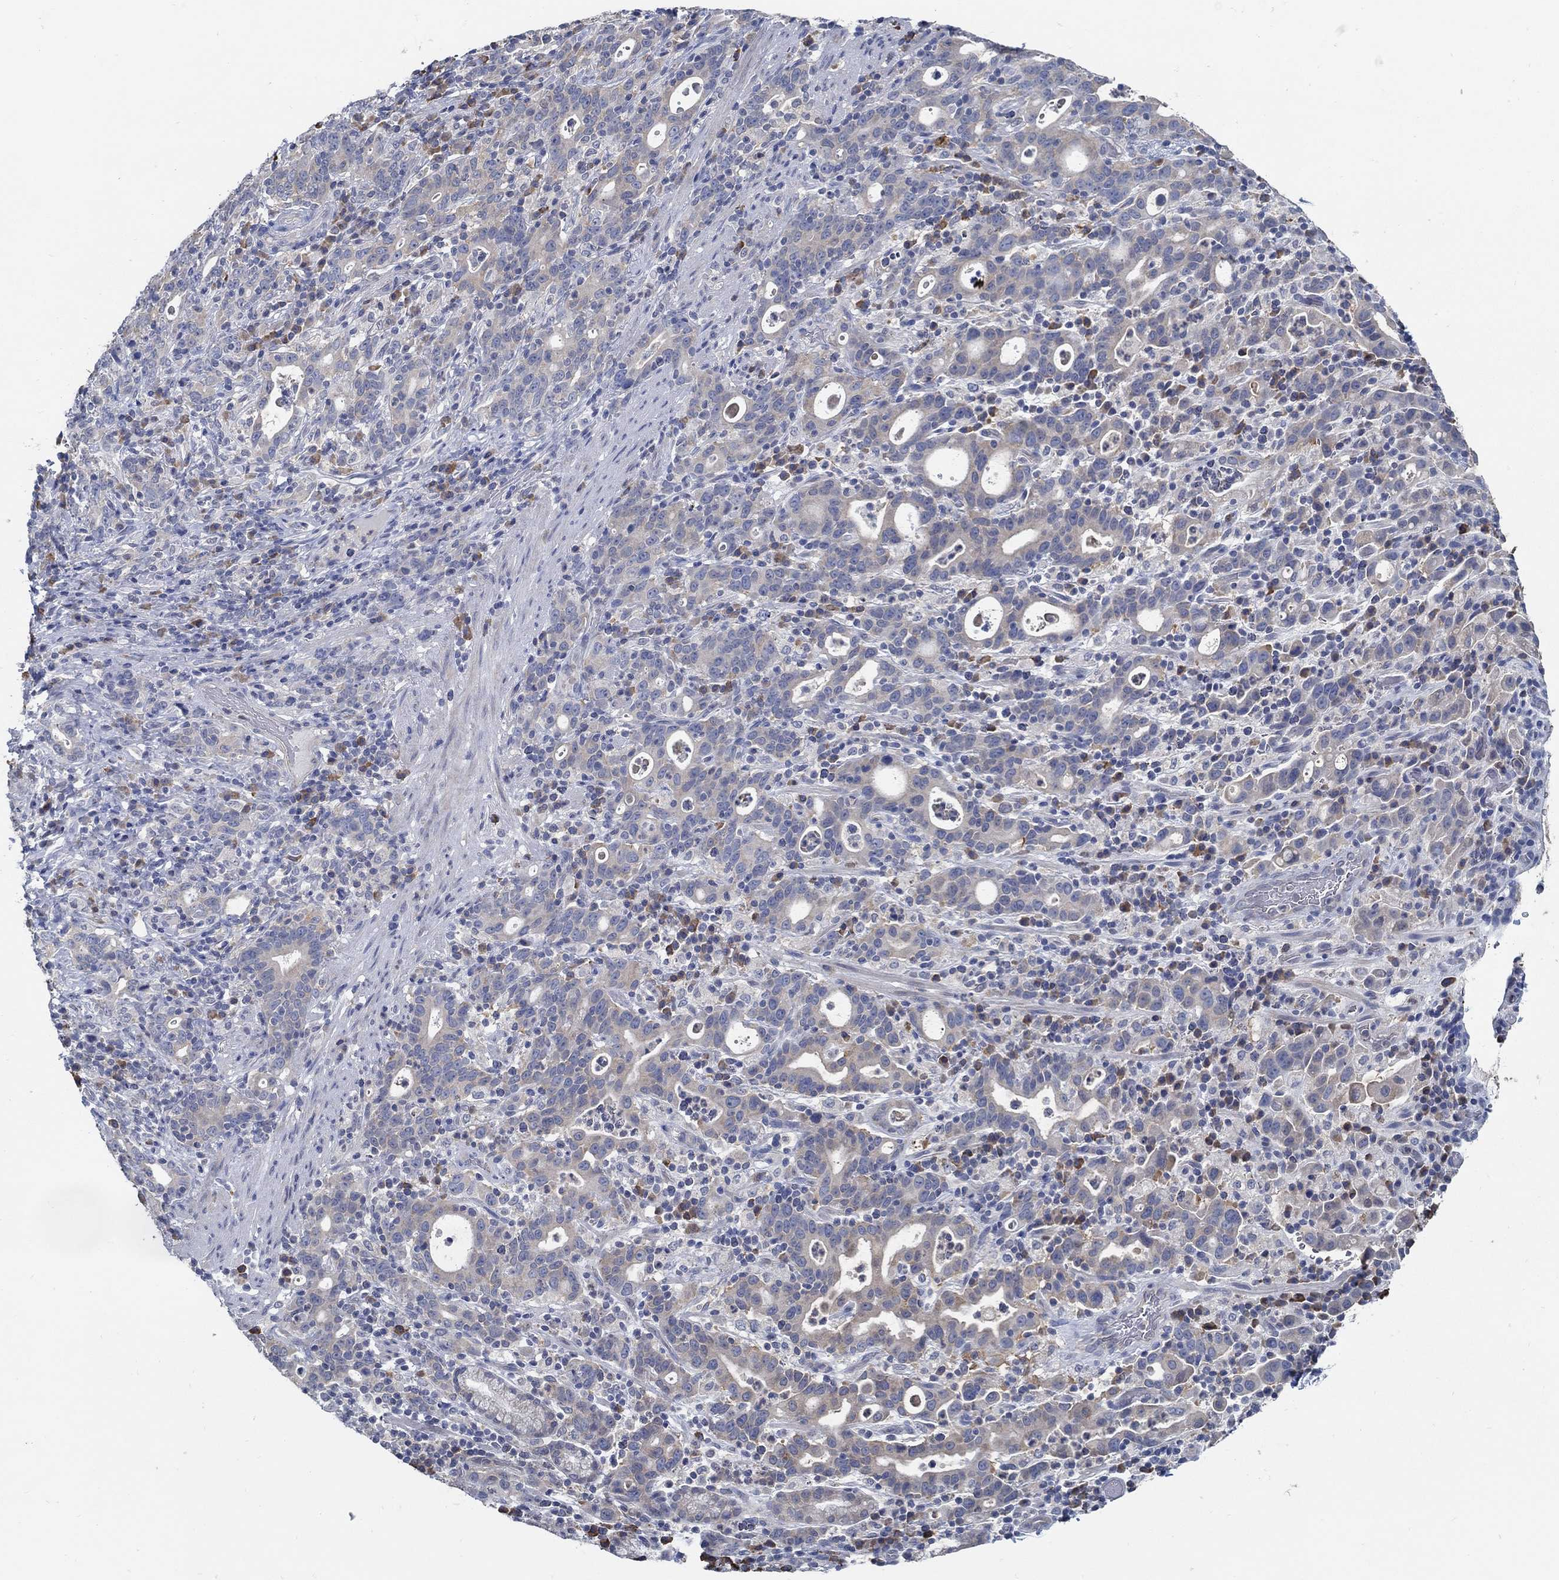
{"staining": {"intensity": "weak", "quantity": "25%-75%", "location": "cytoplasmic/membranous"}, "tissue": "stomach cancer", "cell_type": "Tumor cells", "image_type": "cancer", "snomed": [{"axis": "morphology", "description": "Adenocarcinoma, NOS"}, {"axis": "topography", "description": "Stomach"}], "caption": "Immunohistochemistry (DAB (3,3'-diaminobenzidine)) staining of stomach adenocarcinoma shows weak cytoplasmic/membranous protein positivity in about 25%-75% of tumor cells.", "gene": "PCDH11X", "patient": {"sex": "male", "age": 79}}